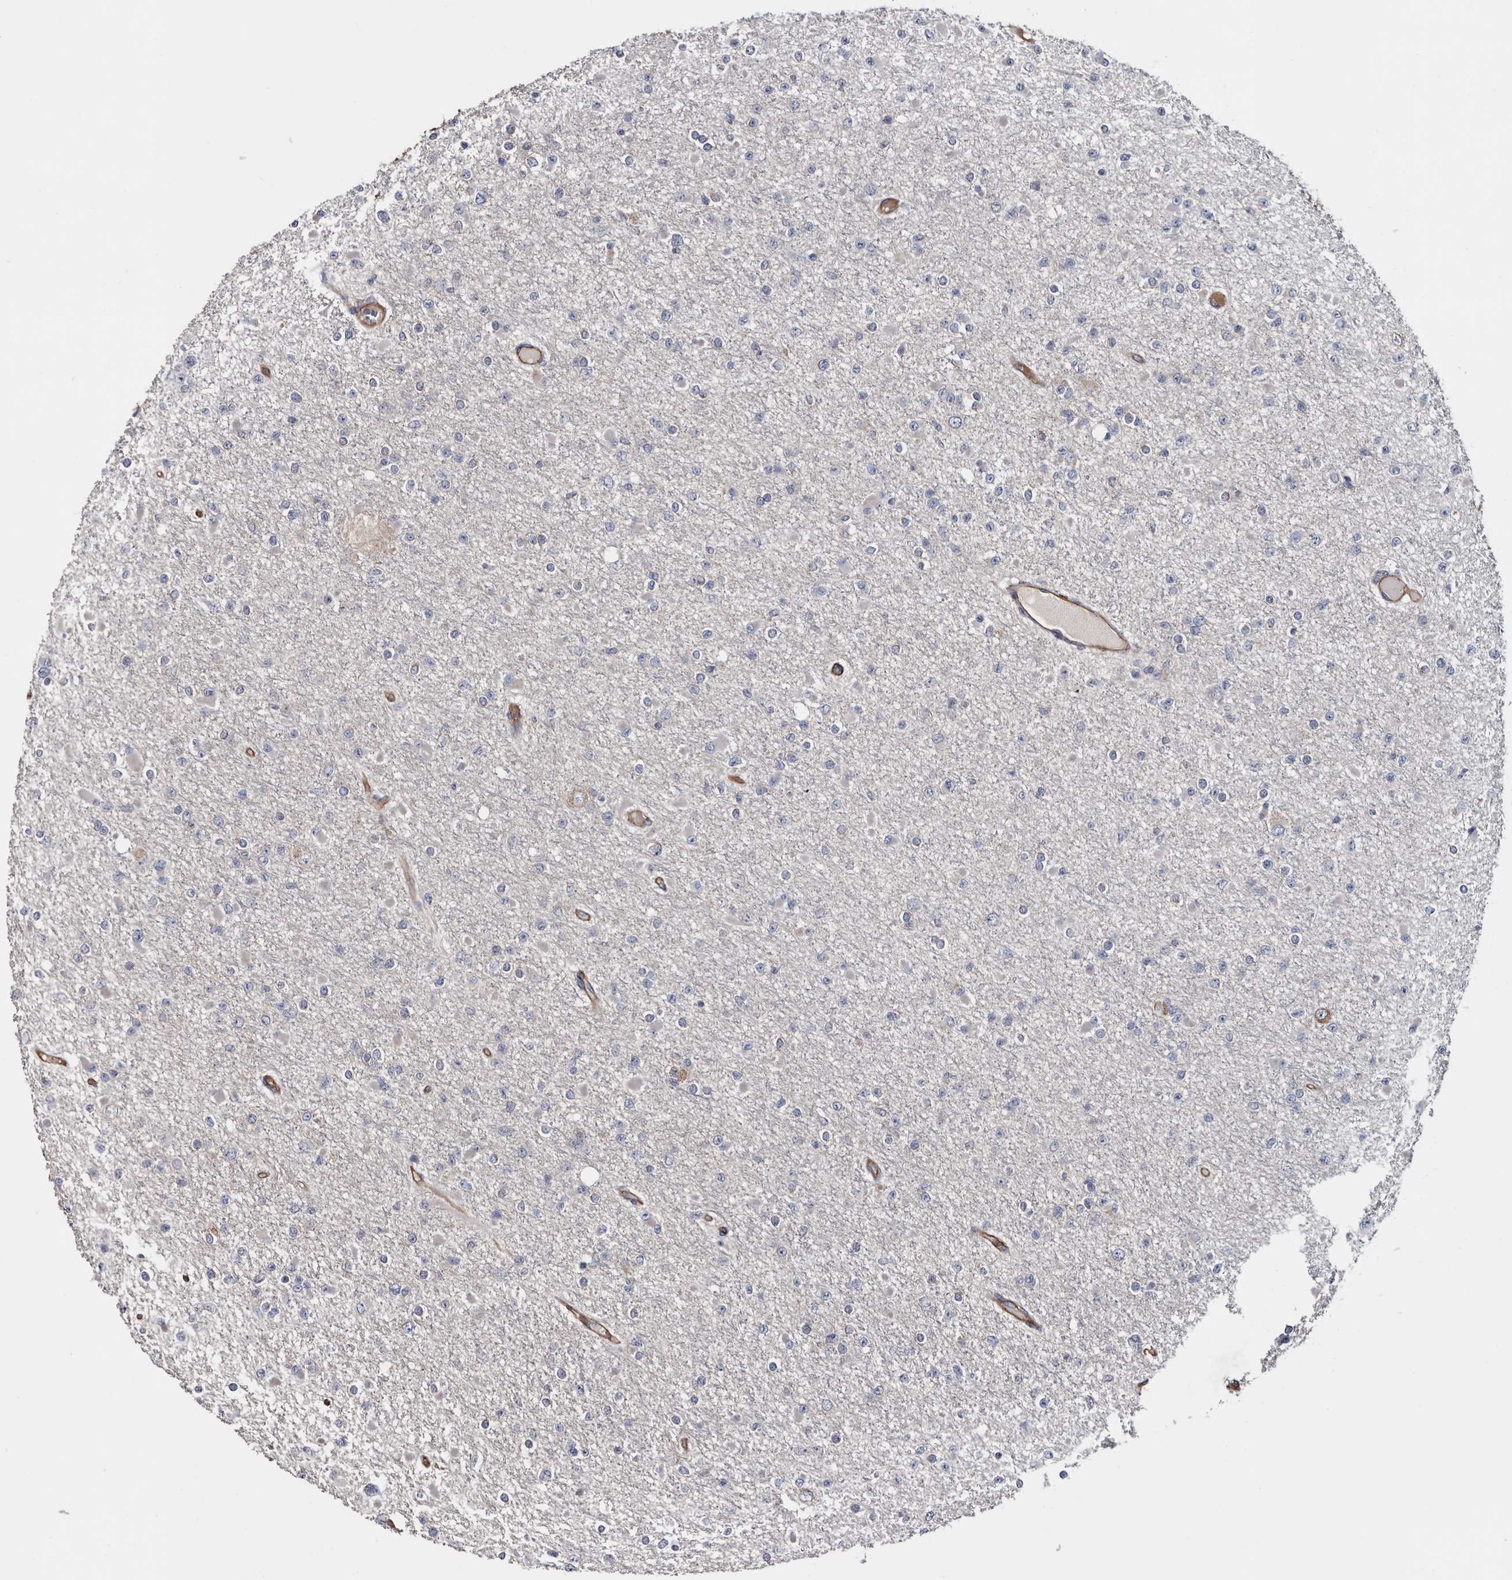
{"staining": {"intensity": "negative", "quantity": "none", "location": "none"}, "tissue": "glioma", "cell_type": "Tumor cells", "image_type": "cancer", "snomed": [{"axis": "morphology", "description": "Glioma, malignant, Low grade"}, {"axis": "topography", "description": "Brain"}], "caption": "Malignant low-grade glioma was stained to show a protein in brown. There is no significant positivity in tumor cells. (Stains: DAB (3,3'-diaminobenzidine) immunohistochemistry with hematoxylin counter stain, Microscopy: brightfield microscopy at high magnification).", "gene": "TSPAN17", "patient": {"sex": "female", "age": 22}}